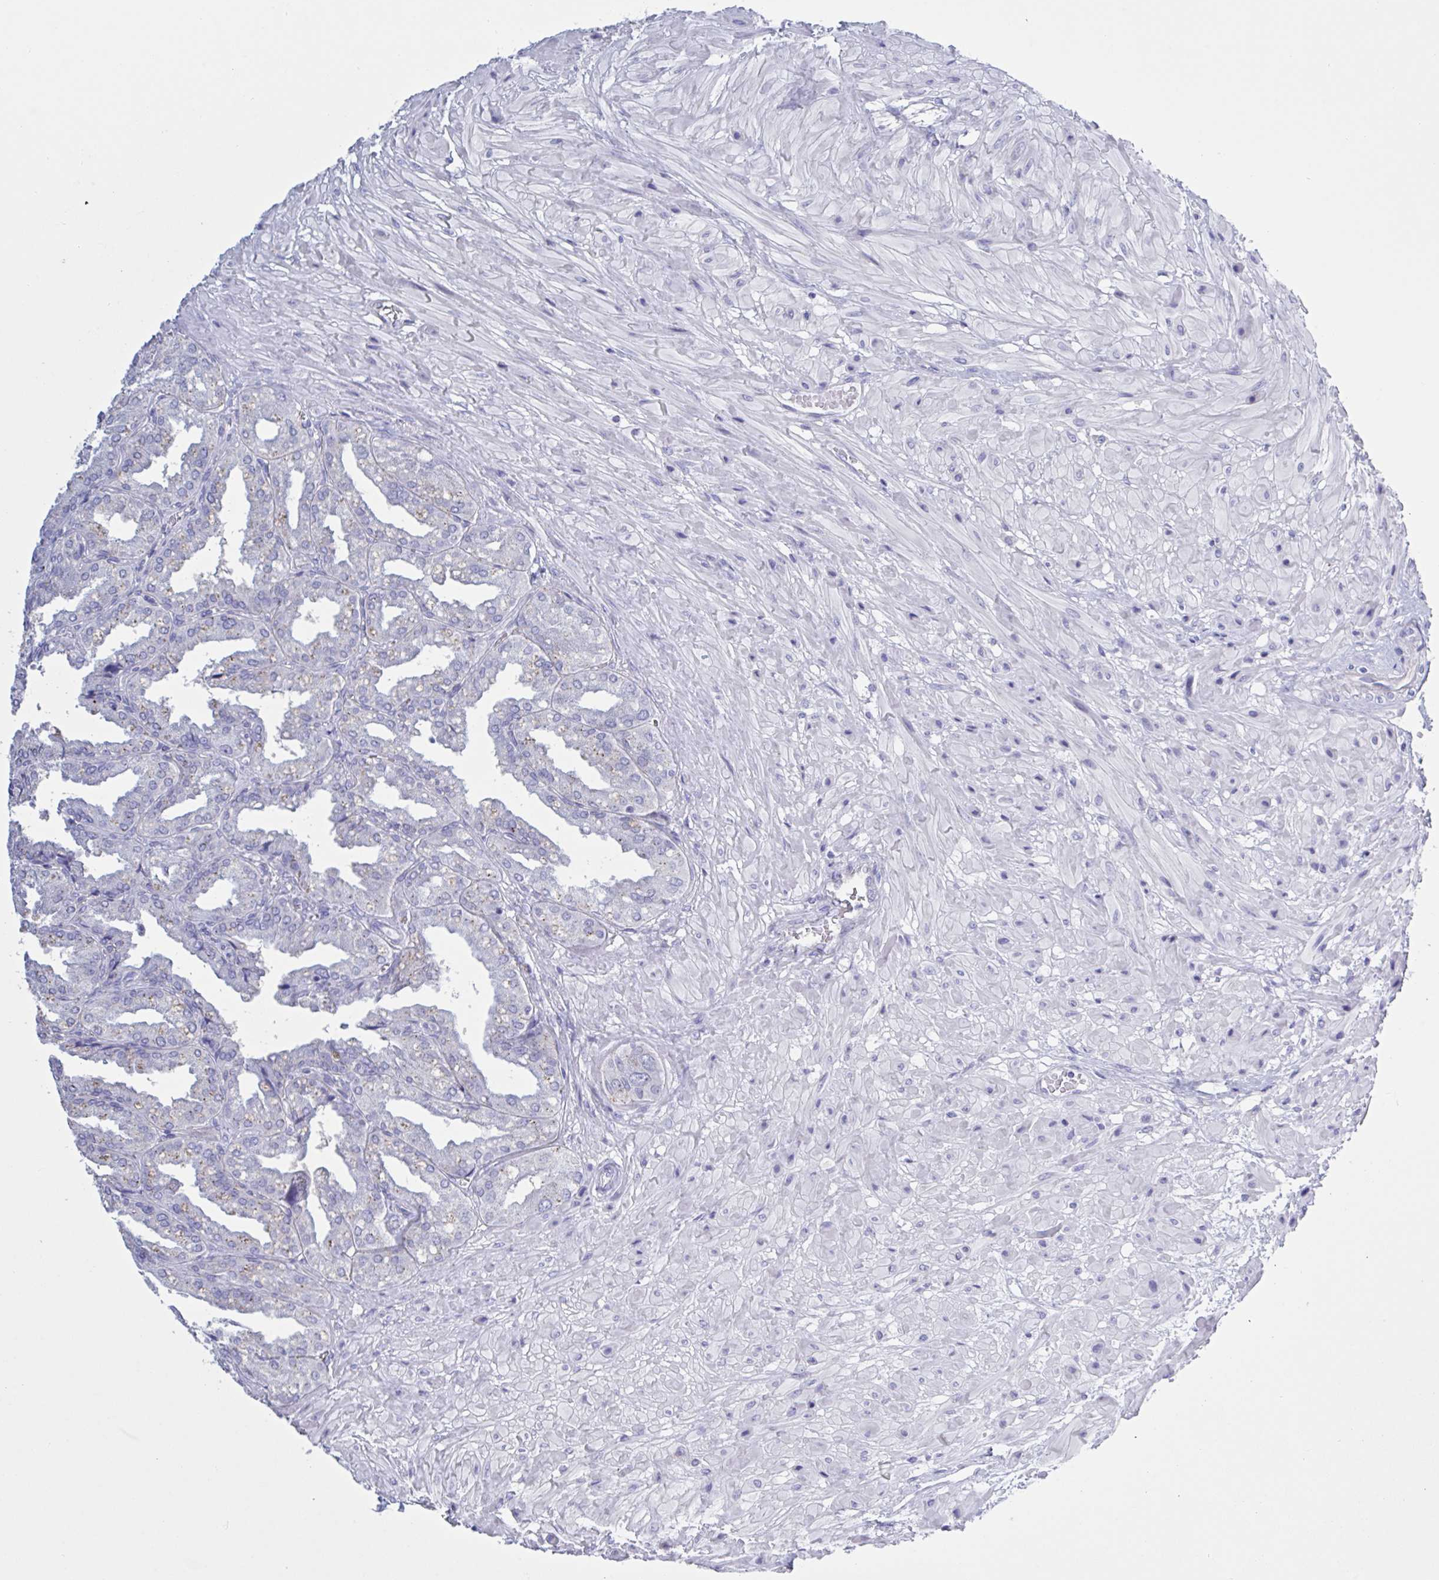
{"staining": {"intensity": "moderate", "quantity": "25%-75%", "location": "cytoplasmic/membranous"}, "tissue": "seminal vesicle", "cell_type": "Glandular cells", "image_type": "normal", "snomed": [{"axis": "morphology", "description": "Normal tissue, NOS"}, {"axis": "topography", "description": "Seminal veicle"}], "caption": "A brown stain highlights moderate cytoplasmic/membranous staining of a protein in glandular cells of benign human seminal vesicle. (DAB = brown stain, brightfield microscopy at high magnification).", "gene": "CHMP5", "patient": {"sex": "male", "age": 55}}